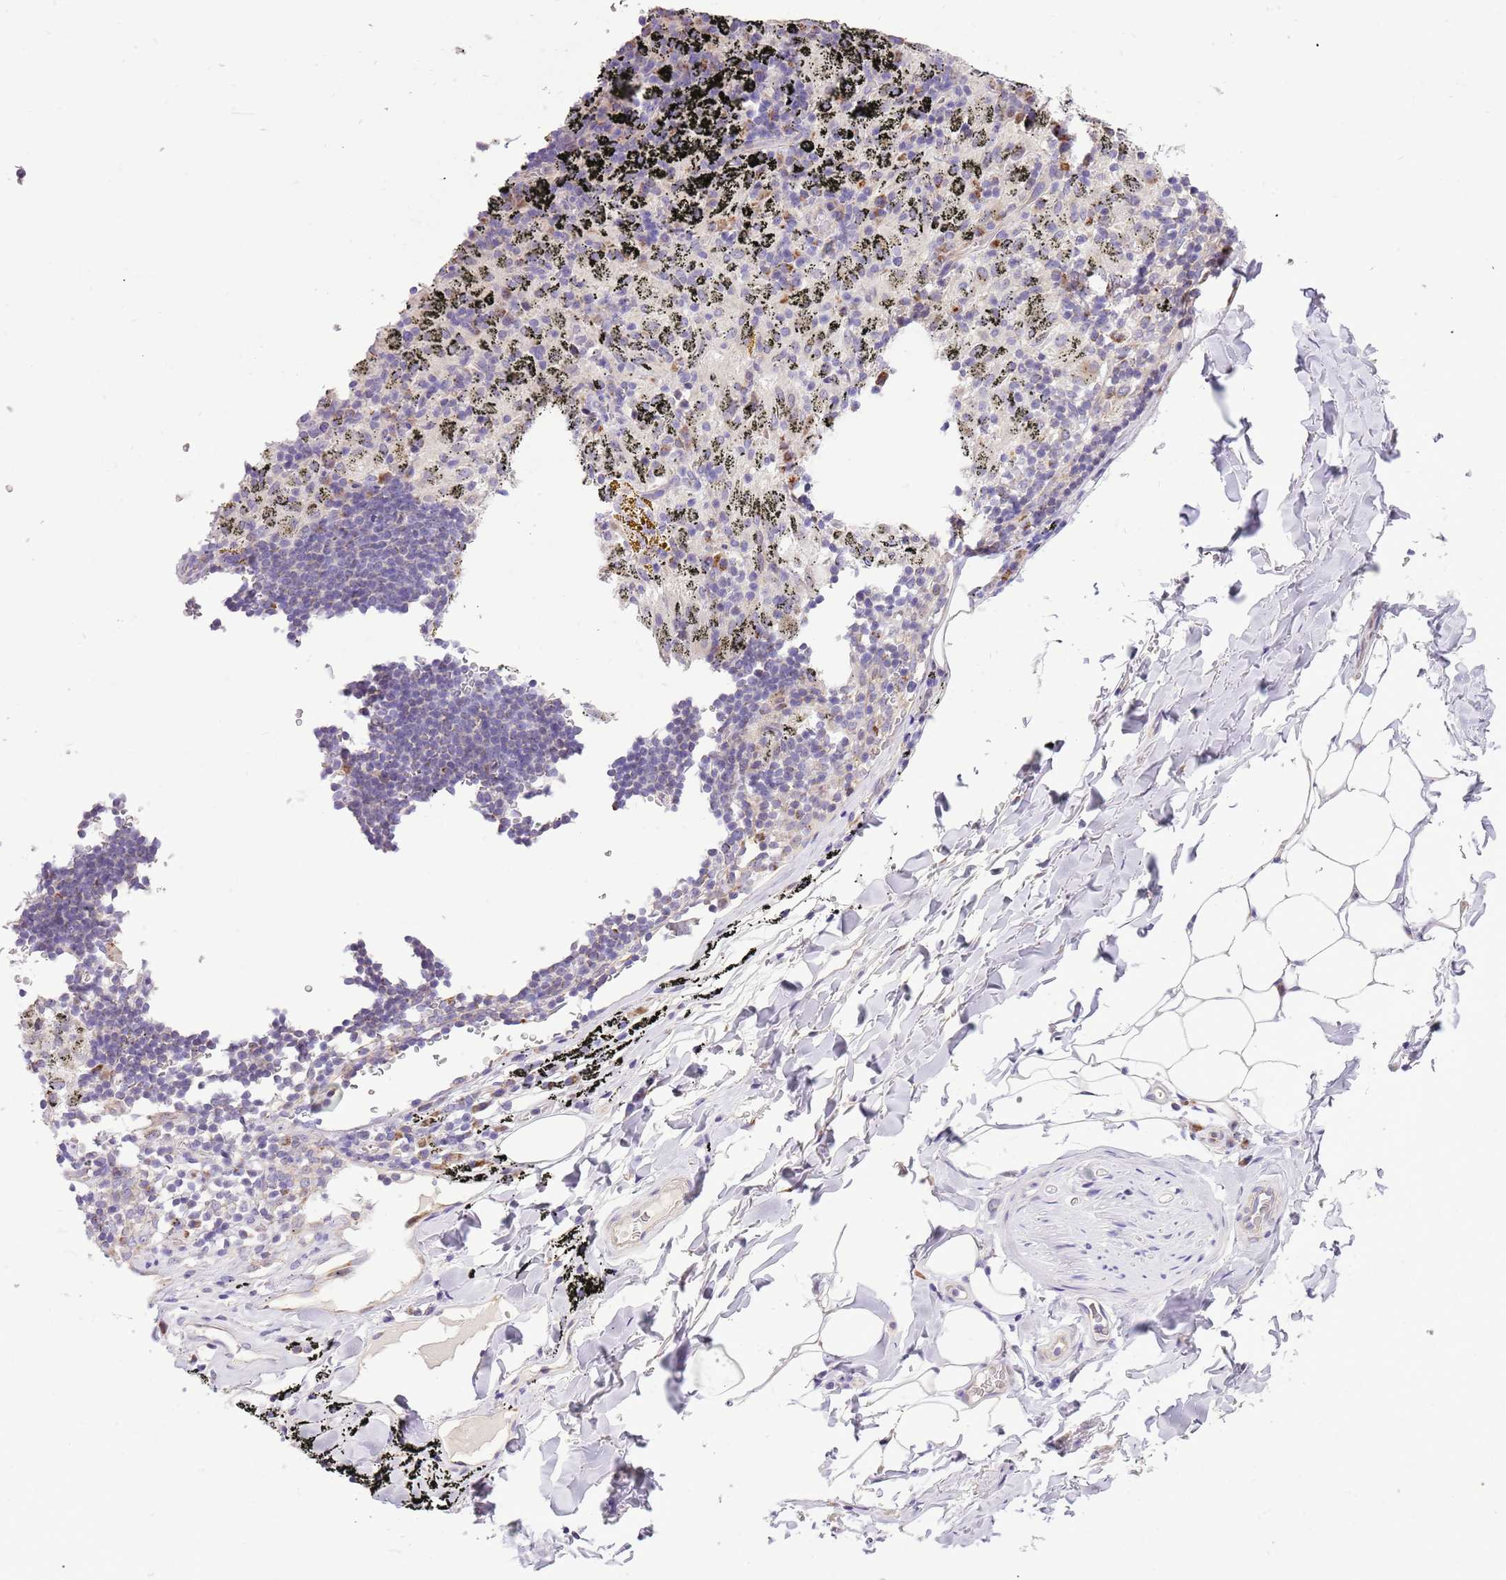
{"staining": {"intensity": "negative", "quantity": "none", "location": "none"}, "tissue": "adipose tissue", "cell_type": "Adipocytes", "image_type": "normal", "snomed": [{"axis": "morphology", "description": "Normal tissue, NOS"}, {"axis": "topography", "description": "Lymph node"}, {"axis": "topography", "description": "Bronchus"}], "caption": "The image reveals no staining of adipocytes in unremarkable adipose tissue. (DAB immunohistochemistry (IHC), high magnification).", "gene": "COX17", "patient": {"sex": "male", "age": 63}}